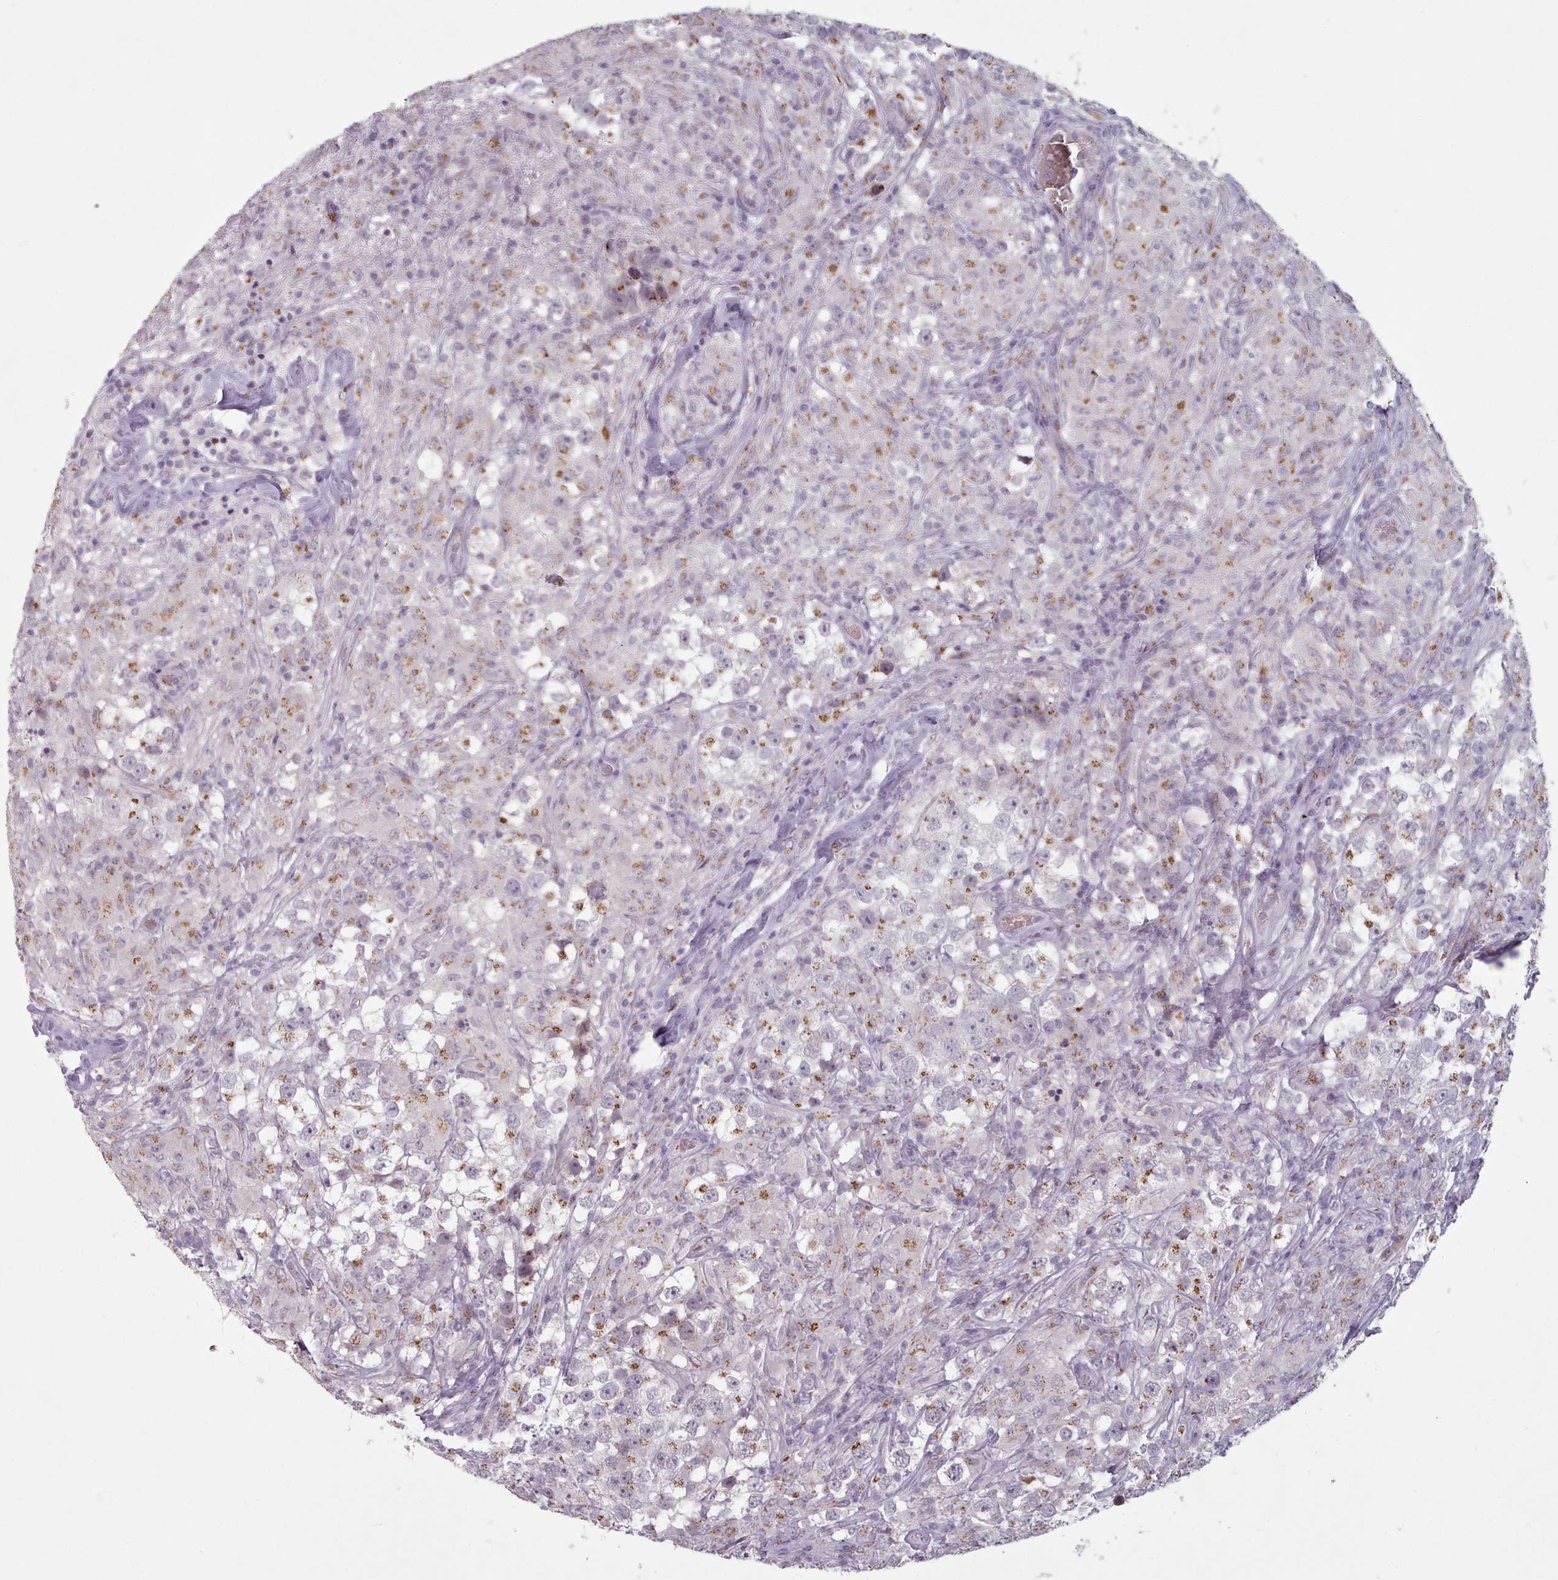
{"staining": {"intensity": "moderate", "quantity": "25%-75%", "location": "cytoplasmic/membranous"}, "tissue": "testis cancer", "cell_type": "Tumor cells", "image_type": "cancer", "snomed": [{"axis": "morphology", "description": "Seminoma, NOS"}, {"axis": "topography", "description": "Testis"}], "caption": "Testis seminoma tissue displays moderate cytoplasmic/membranous staining in about 25%-75% of tumor cells, visualized by immunohistochemistry.", "gene": "MAN1B1", "patient": {"sex": "male", "age": 46}}